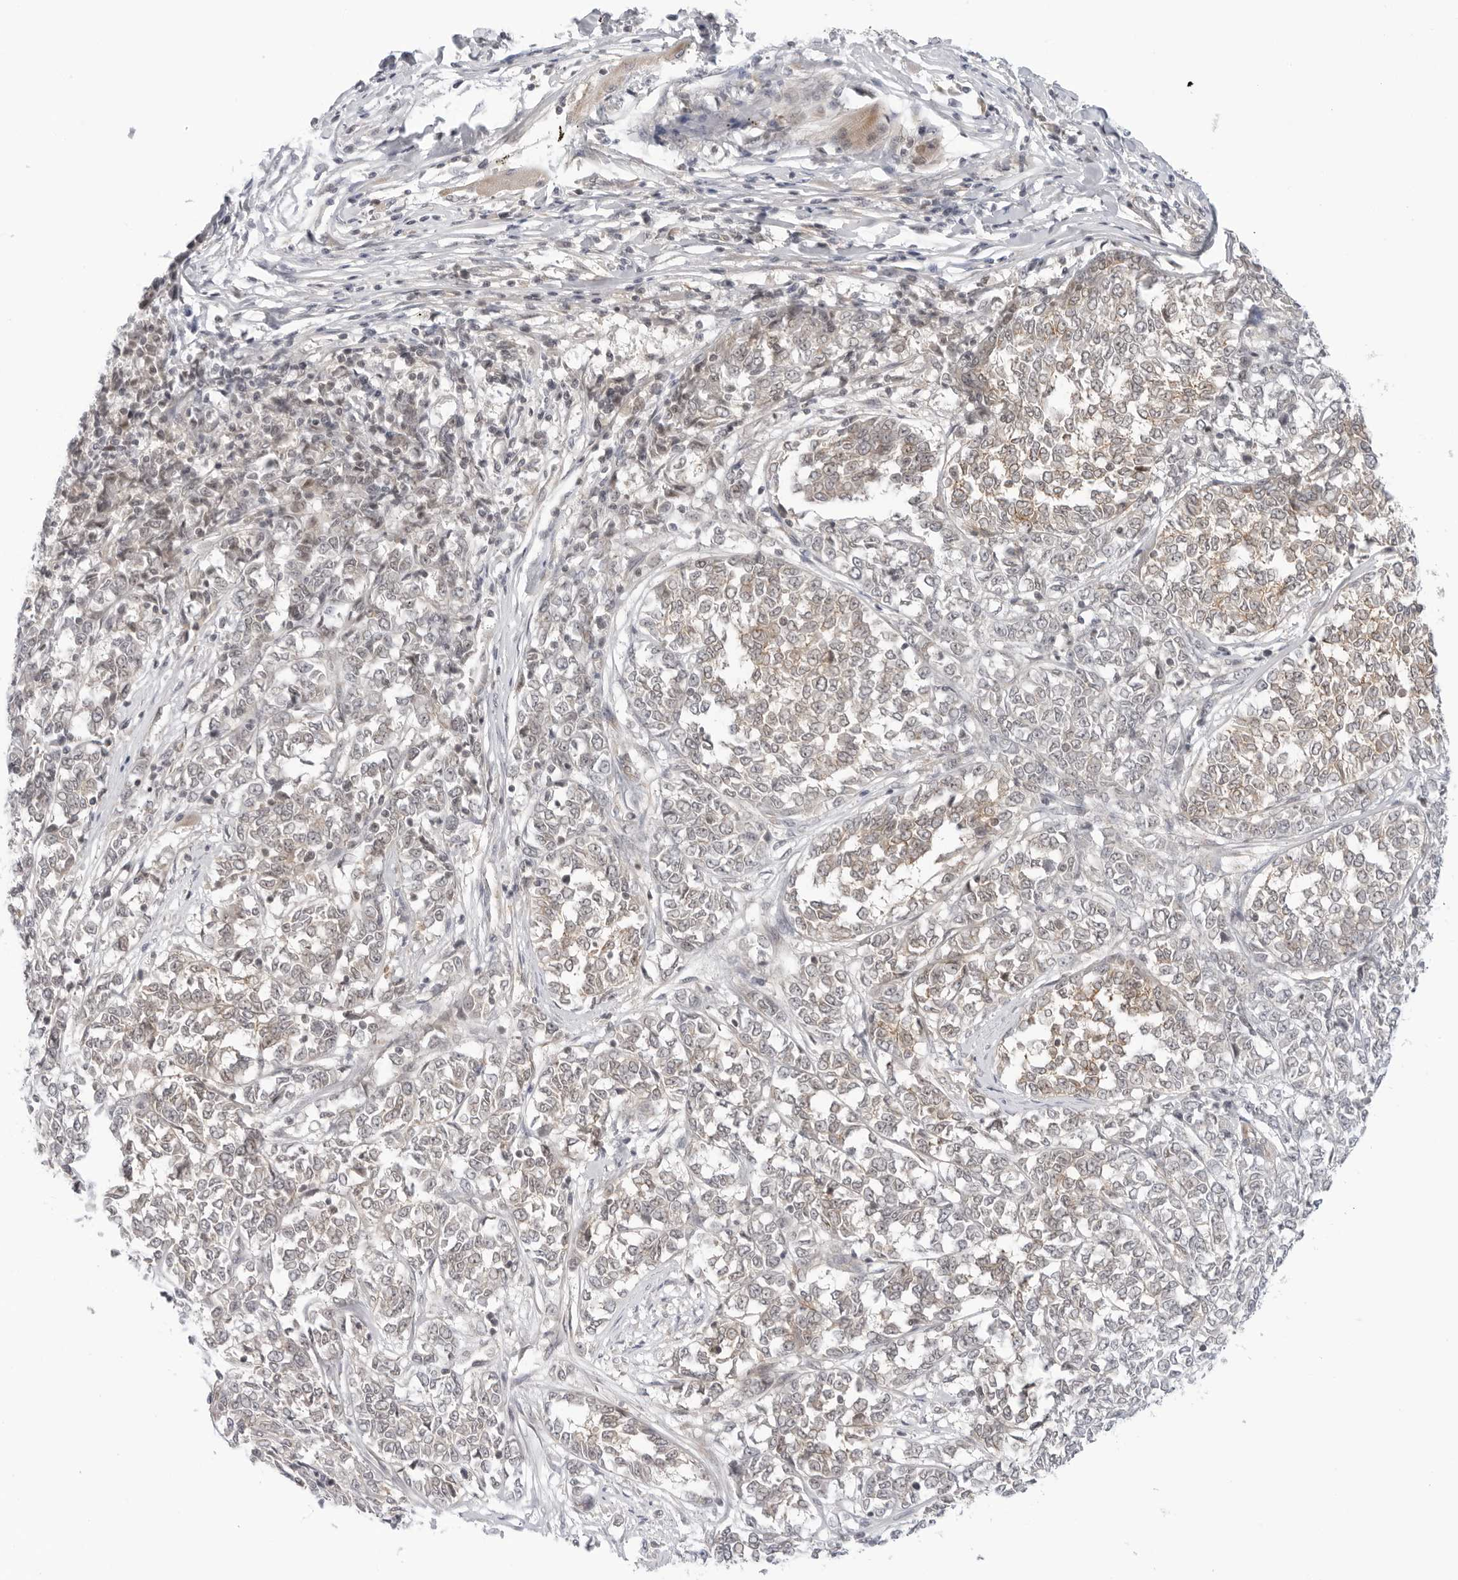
{"staining": {"intensity": "negative", "quantity": "none", "location": "none"}, "tissue": "melanoma", "cell_type": "Tumor cells", "image_type": "cancer", "snomed": [{"axis": "morphology", "description": "Malignant melanoma, NOS"}, {"axis": "topography", "description": "Skin"}], "caption": "Tumor cells are negative for brown protein staining in melanoma.", "gene": "SUGCT", "patient": {"sex": "female", "age": 72}}